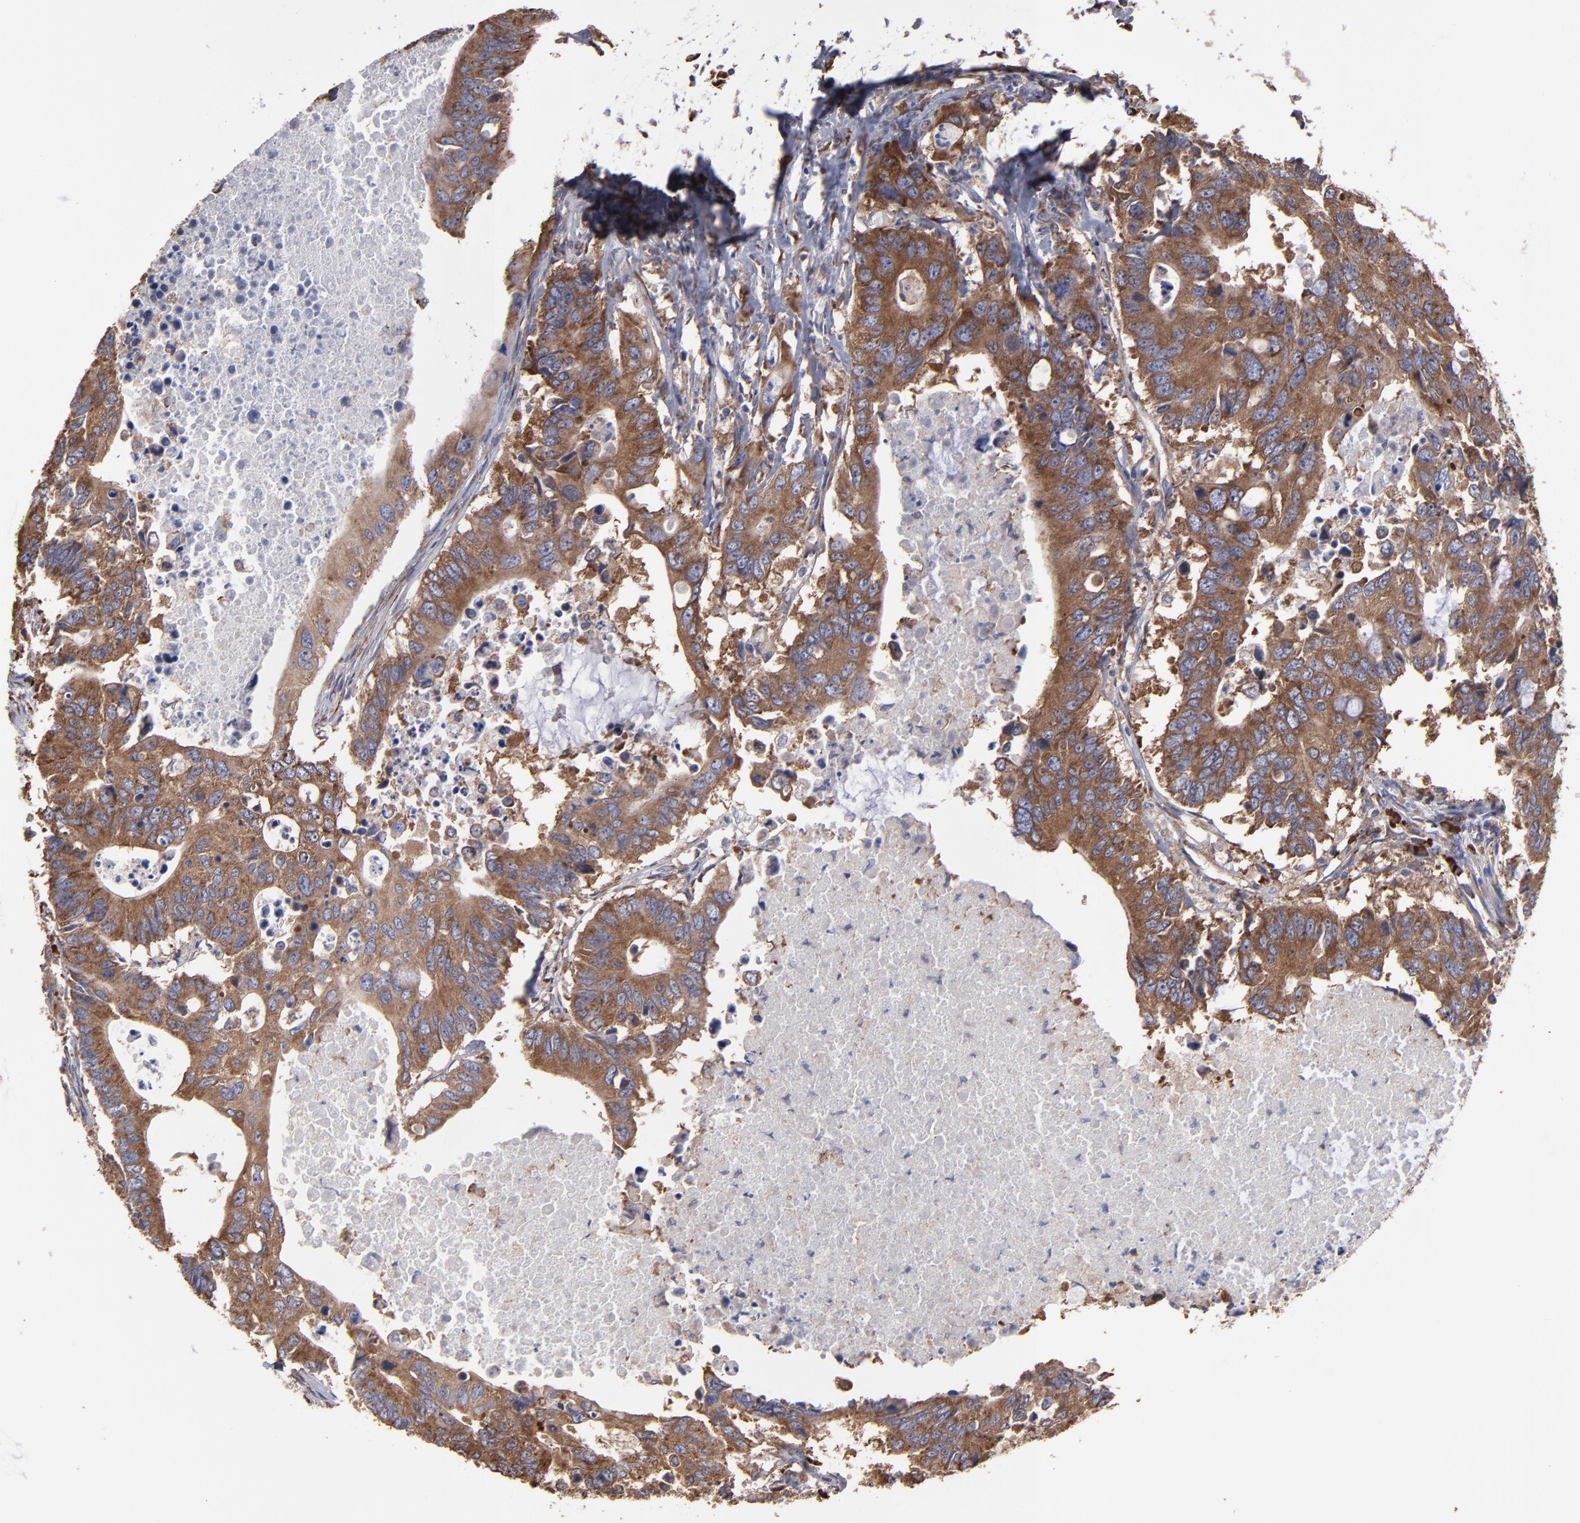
{"staining": {"intensity": "moderate", "quantity": ">75%", "location": "cytoplasmic/membranous"}, "tissue": "colorectal cancer", "cell_type": "Tumor cells", "image_type": "cancer", "snomed": [{"axis": "morphology", "description": "Adenocarcinoma, NOS"}, {"axis": "topography", "description": "Colon"}], "caption": "Brown immunohistochemical staining in colorectal cancer exhibits moderate cytoplasmic/membranous expression in approximately >75% of tumor cells.", "gene": "SND1", "patient": {"sex": "male", "age": 71}}